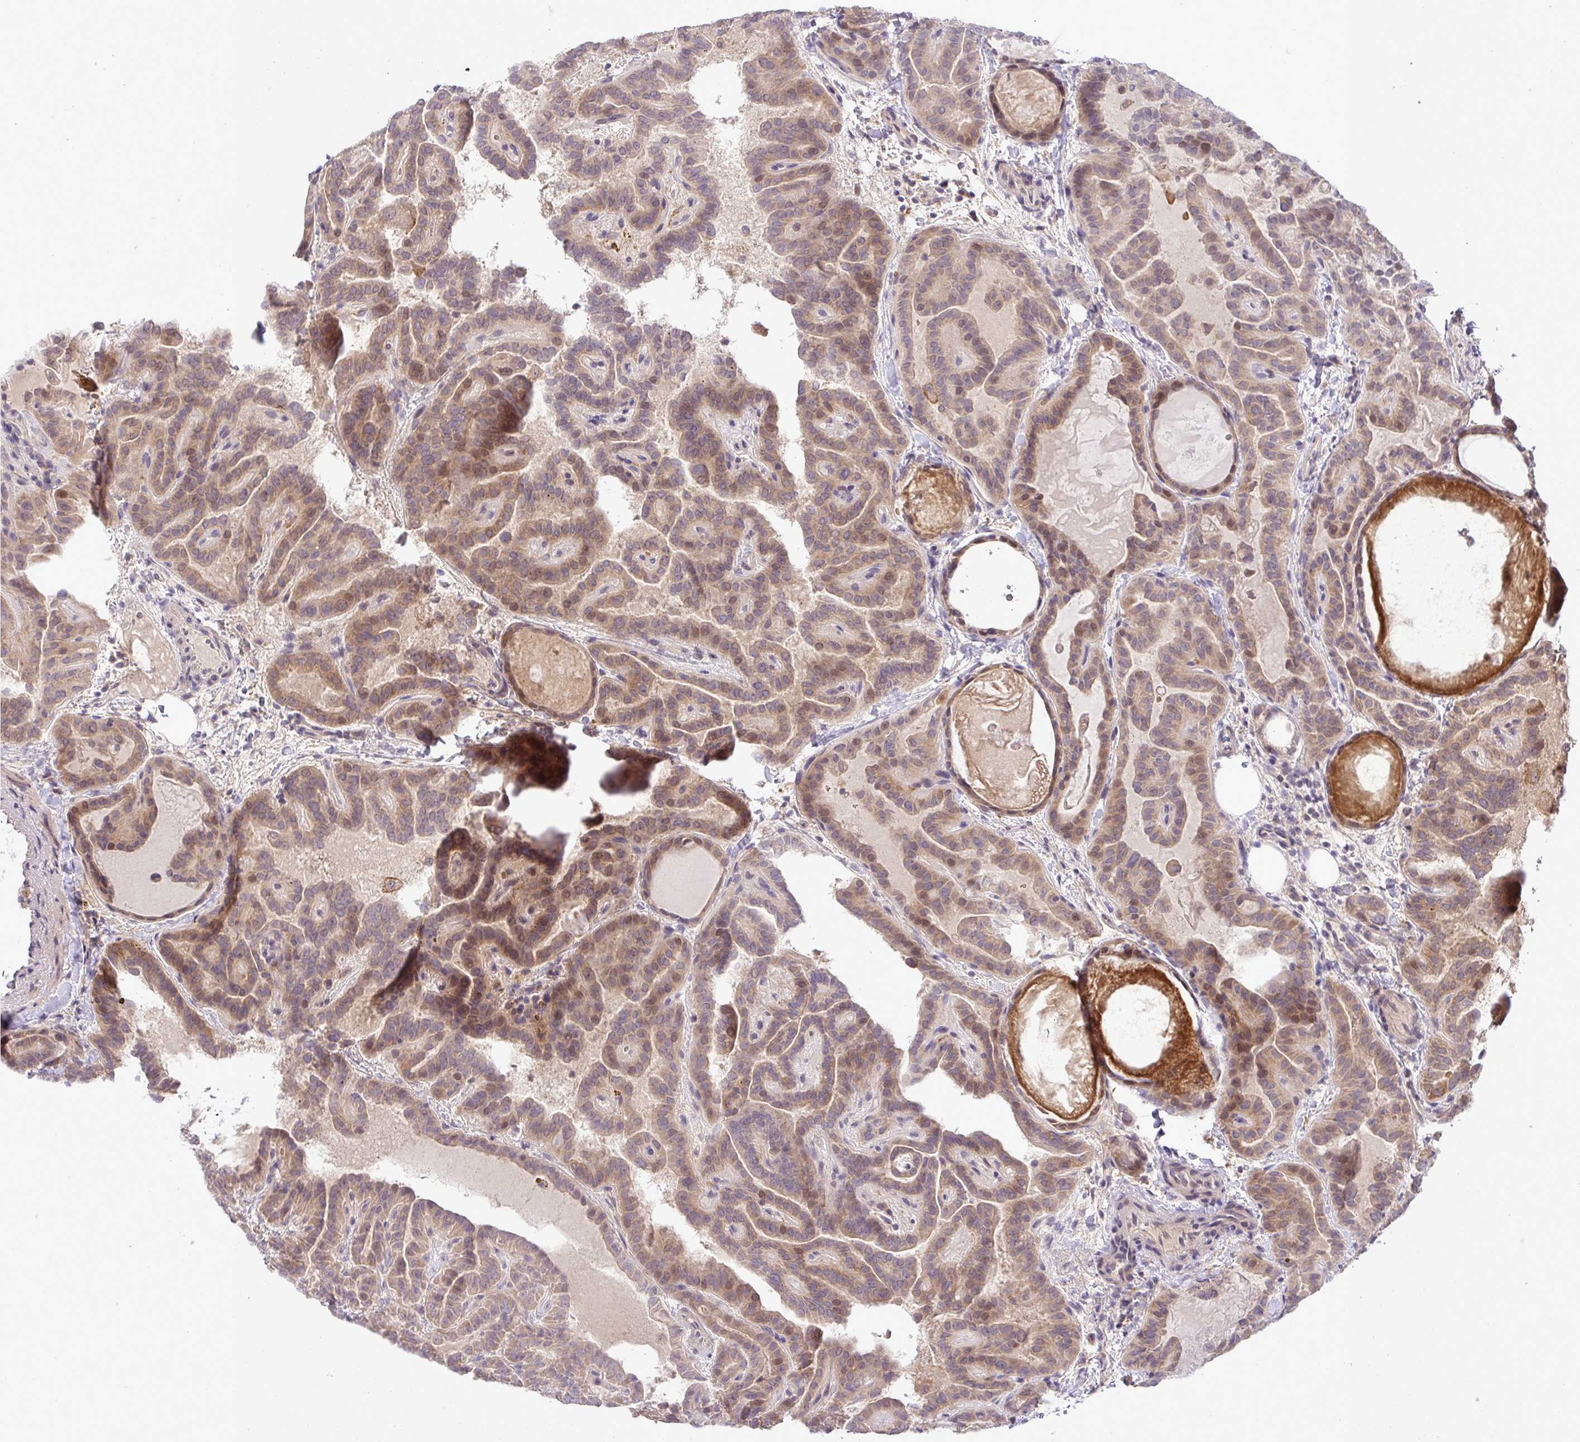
{"staining": {"intensity": "moderate", "quantity": ">75%", "location": "cytoplasmic/membranous"}, "tissue": "thyroid cancer", "cell_type": "Tumor cells", "image_type": "cancer", "snomed": [{"axis": "morphology", "description": "Papillary adenocarcinoma, NOS"}, {"axis": "topography", "description": "Thyroid gland"}], "caption": "This is a photomicrograph of immunohistochemistry (IHC) staining of papillary adenocarcinoma (thyroid), which shows moderate positivity in the cytoplasmic/membranous of tumor cells.", "gene": "SLC9A6", "patient": {"sex": "female", "age": 46}}